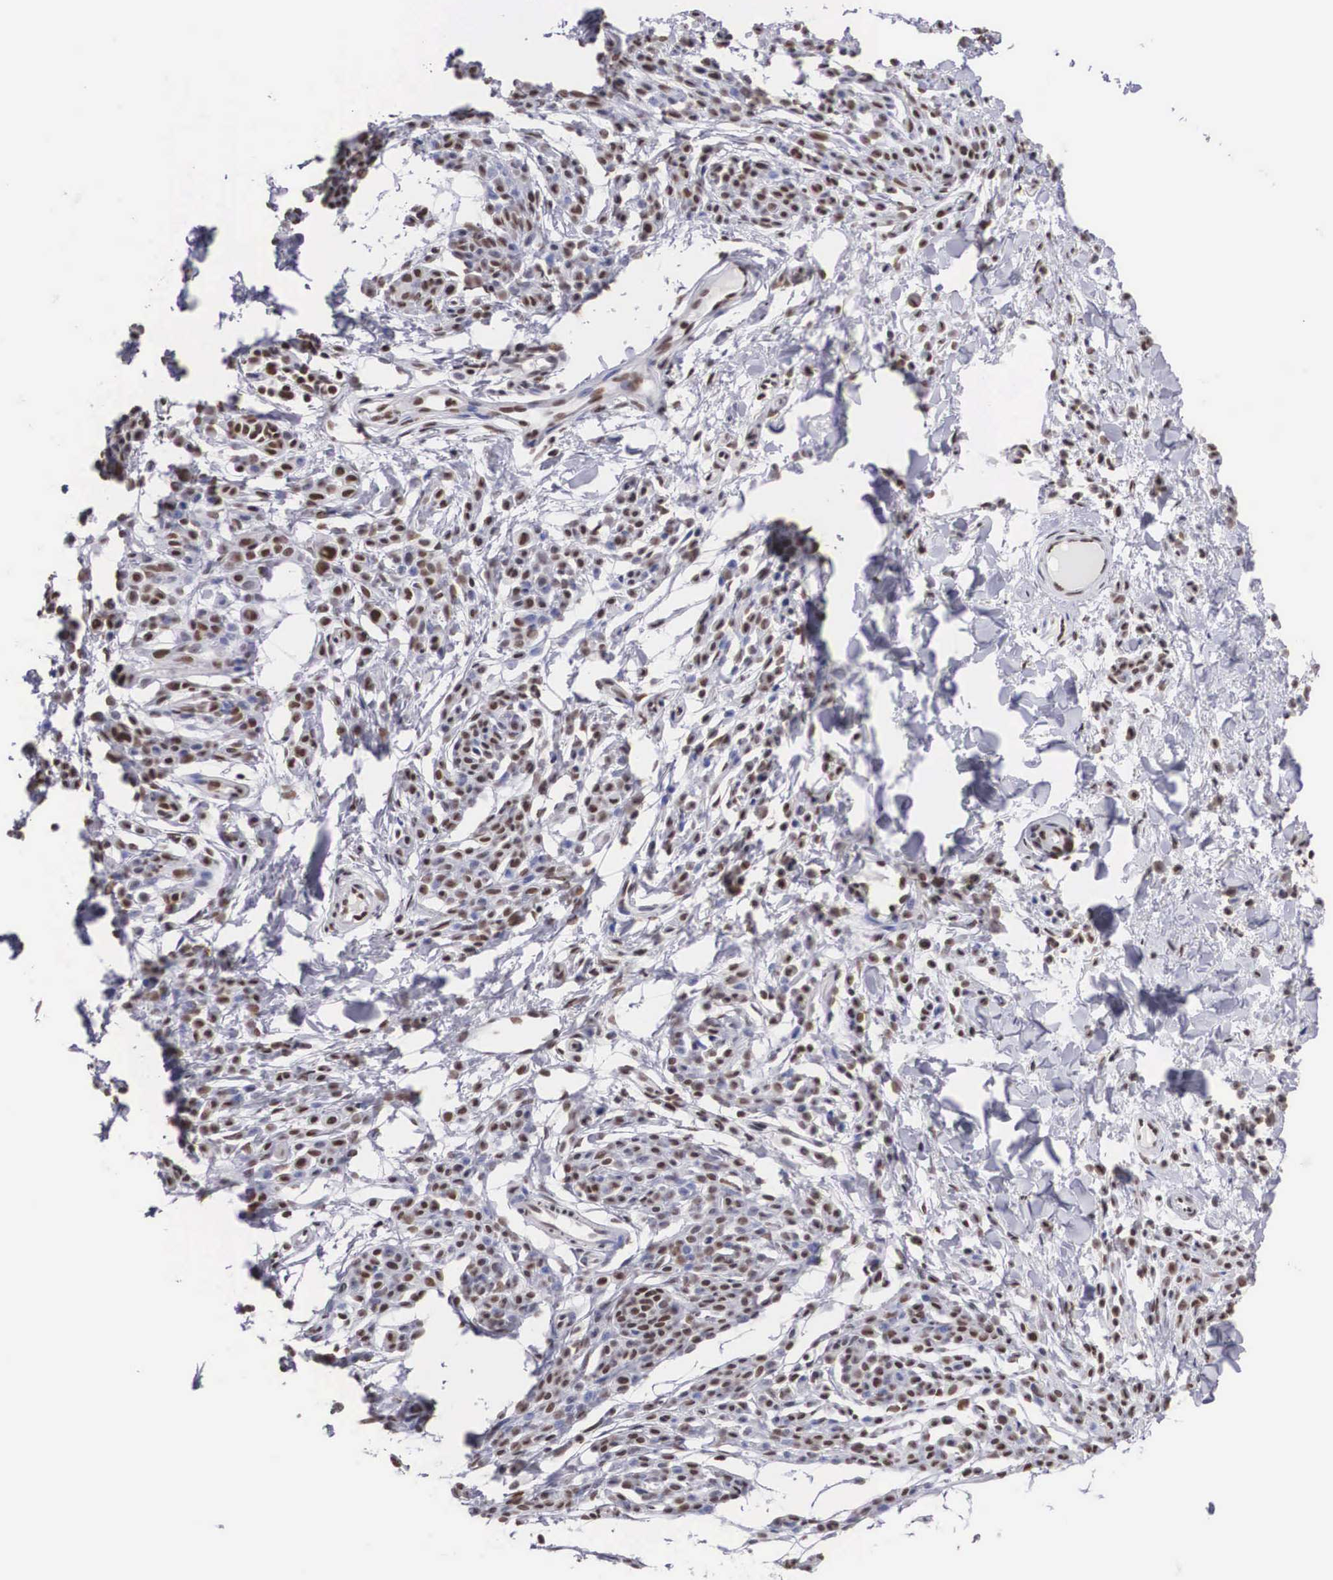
{"staining": {"intensity": "moderate", "quantity": "25%-75%", "location": "nuclear"}, "tissue": "melanoma", "cell_type": "Tumor cells", "image_type": "cancer", "snomed": [{"axis": "morphology", "description": "Malignant melanoma, NOS"}, {"axis": "topography", "description": "Skin"}], "caption": "High-power microscopy captured an IHC histopathology image of malignant melanoma, revealing moderate nuclear staining in approximately 25%-75% of tumor cells.", "gene": "CSTF2", "patient": {"sex": "female", "age": 52}}